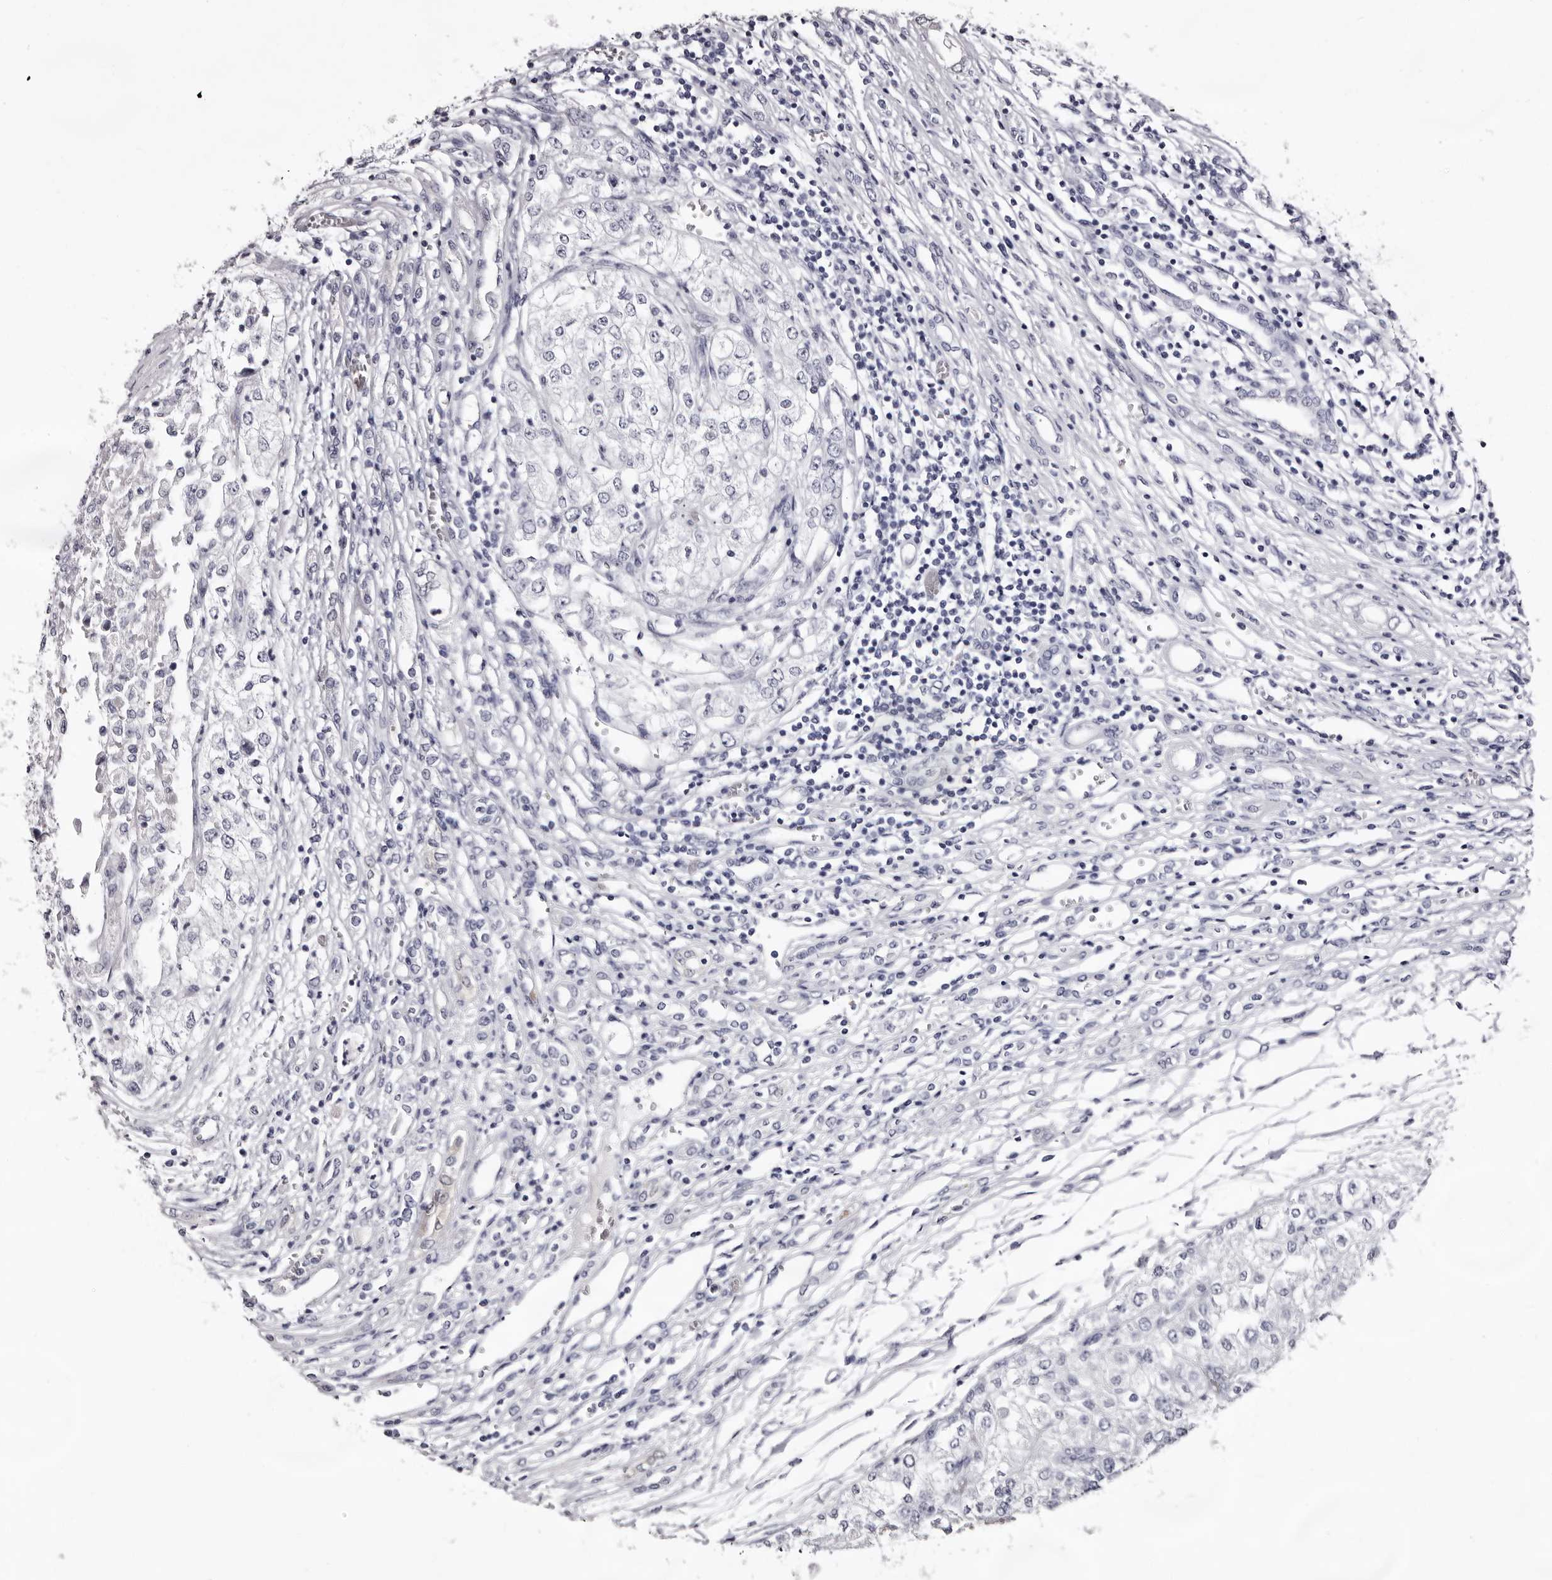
{"staining": {"intensity": "negative", "quantity": "none", "location": "none"}, "tissue": "renal cancer", "cell_type": "Tumor cells", "image_type": "cancer", "snomed": [{"axis": "morphology", "description": "Adenocarcinoma, NOS"}, {"axis": "topography", "description": "Kidney"}], "caption": "Immunohistochemical staining of renal adenocarcinoma reveals no significant positivity in tumor cells.", "gene": "BPGM", "patient": {"sex": "female", "age": 54}}